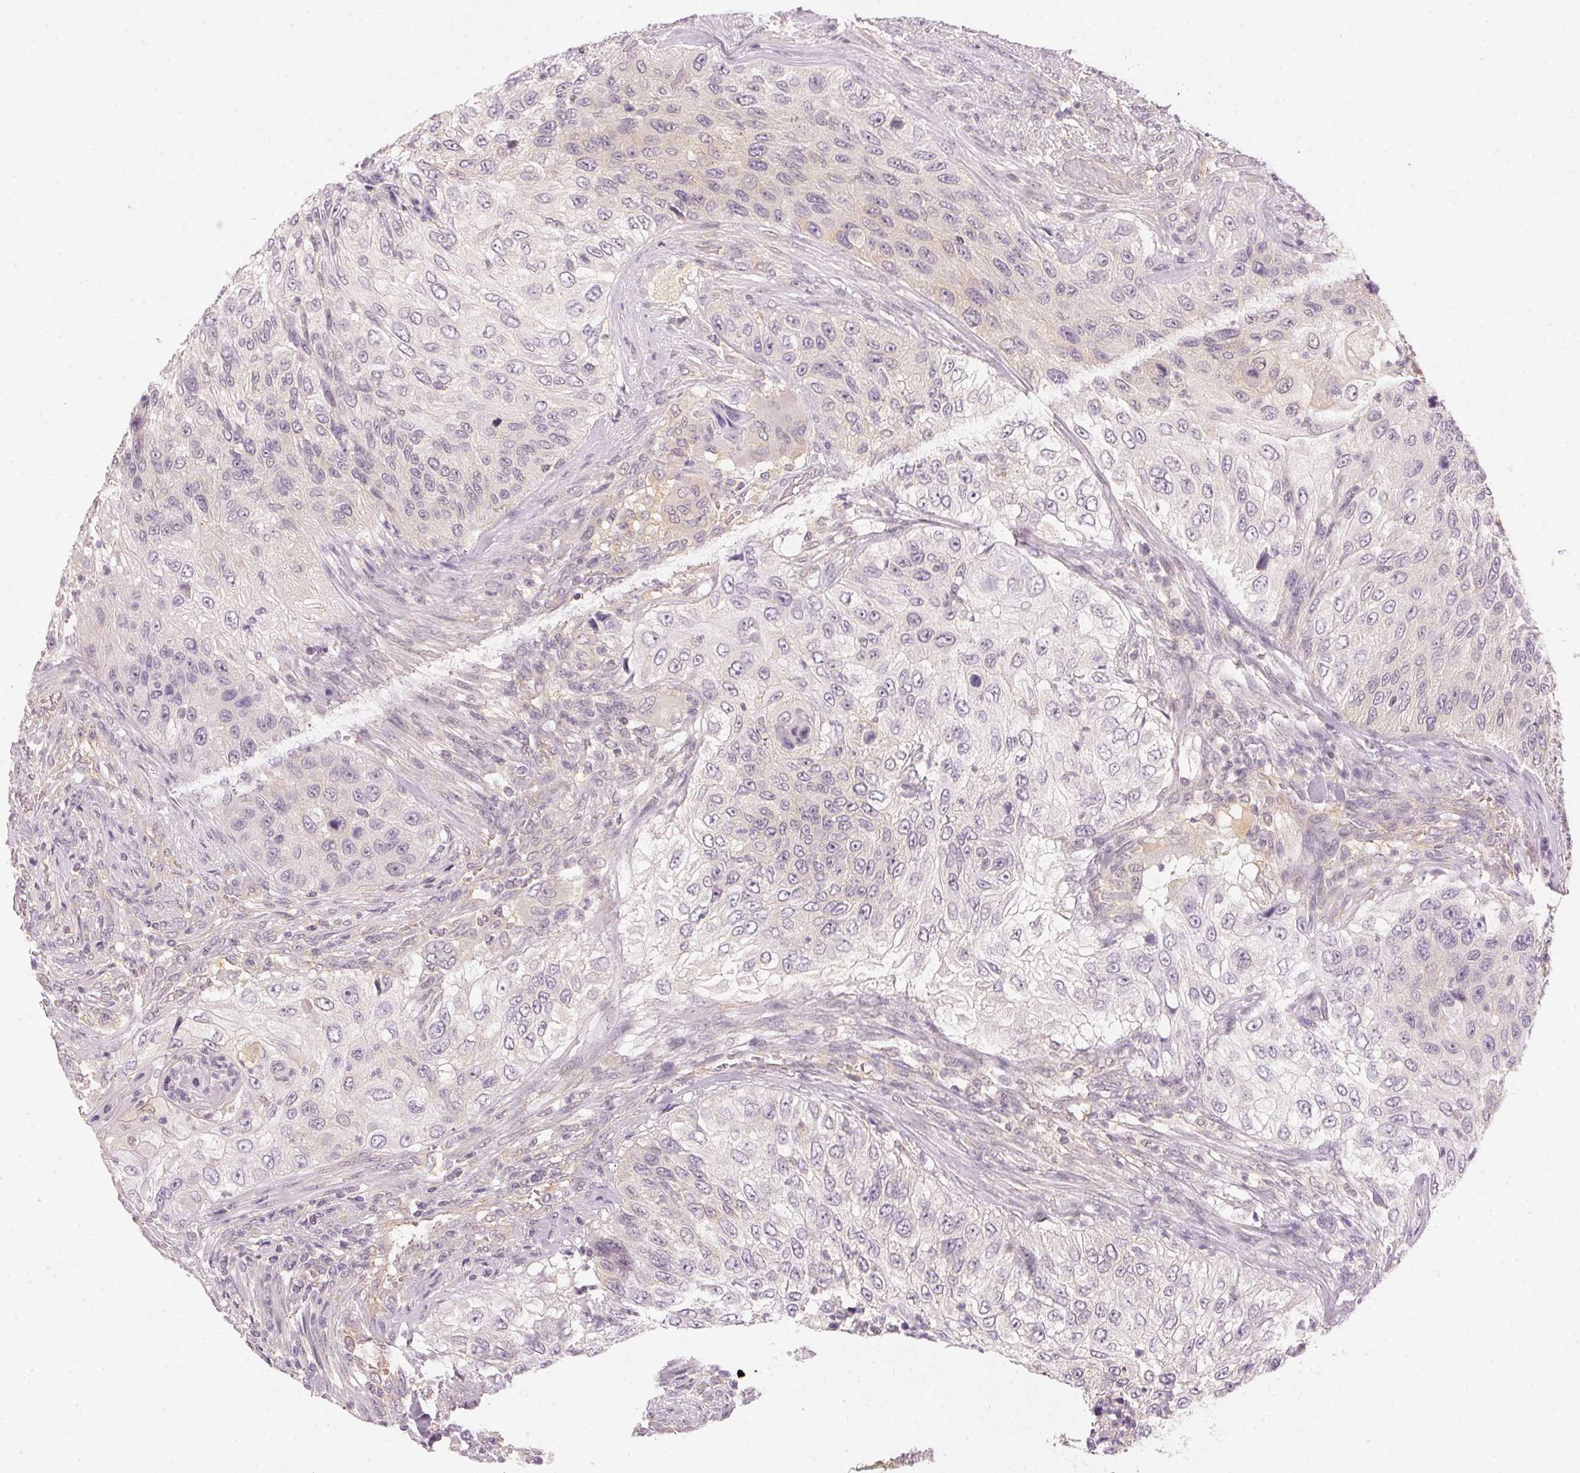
{"staining": {"intensity": "negative", "quantity": "none", "location": "none"}, "tissue": "urothelial cancer", "cell_type": "Tumor cells", "image_type": "cancer", "snomed": [{"axis": "morphology", "description": "Urothelial carcinoma, High grade"}, {"axis": "topography", "description": "Urinary bladder"}], "caption": "The image displays no staining of tumor cells in urothelial carcinoma (high-grade).", "gene": "KPRP", "patient": {"sex": "female", "age": 60}}